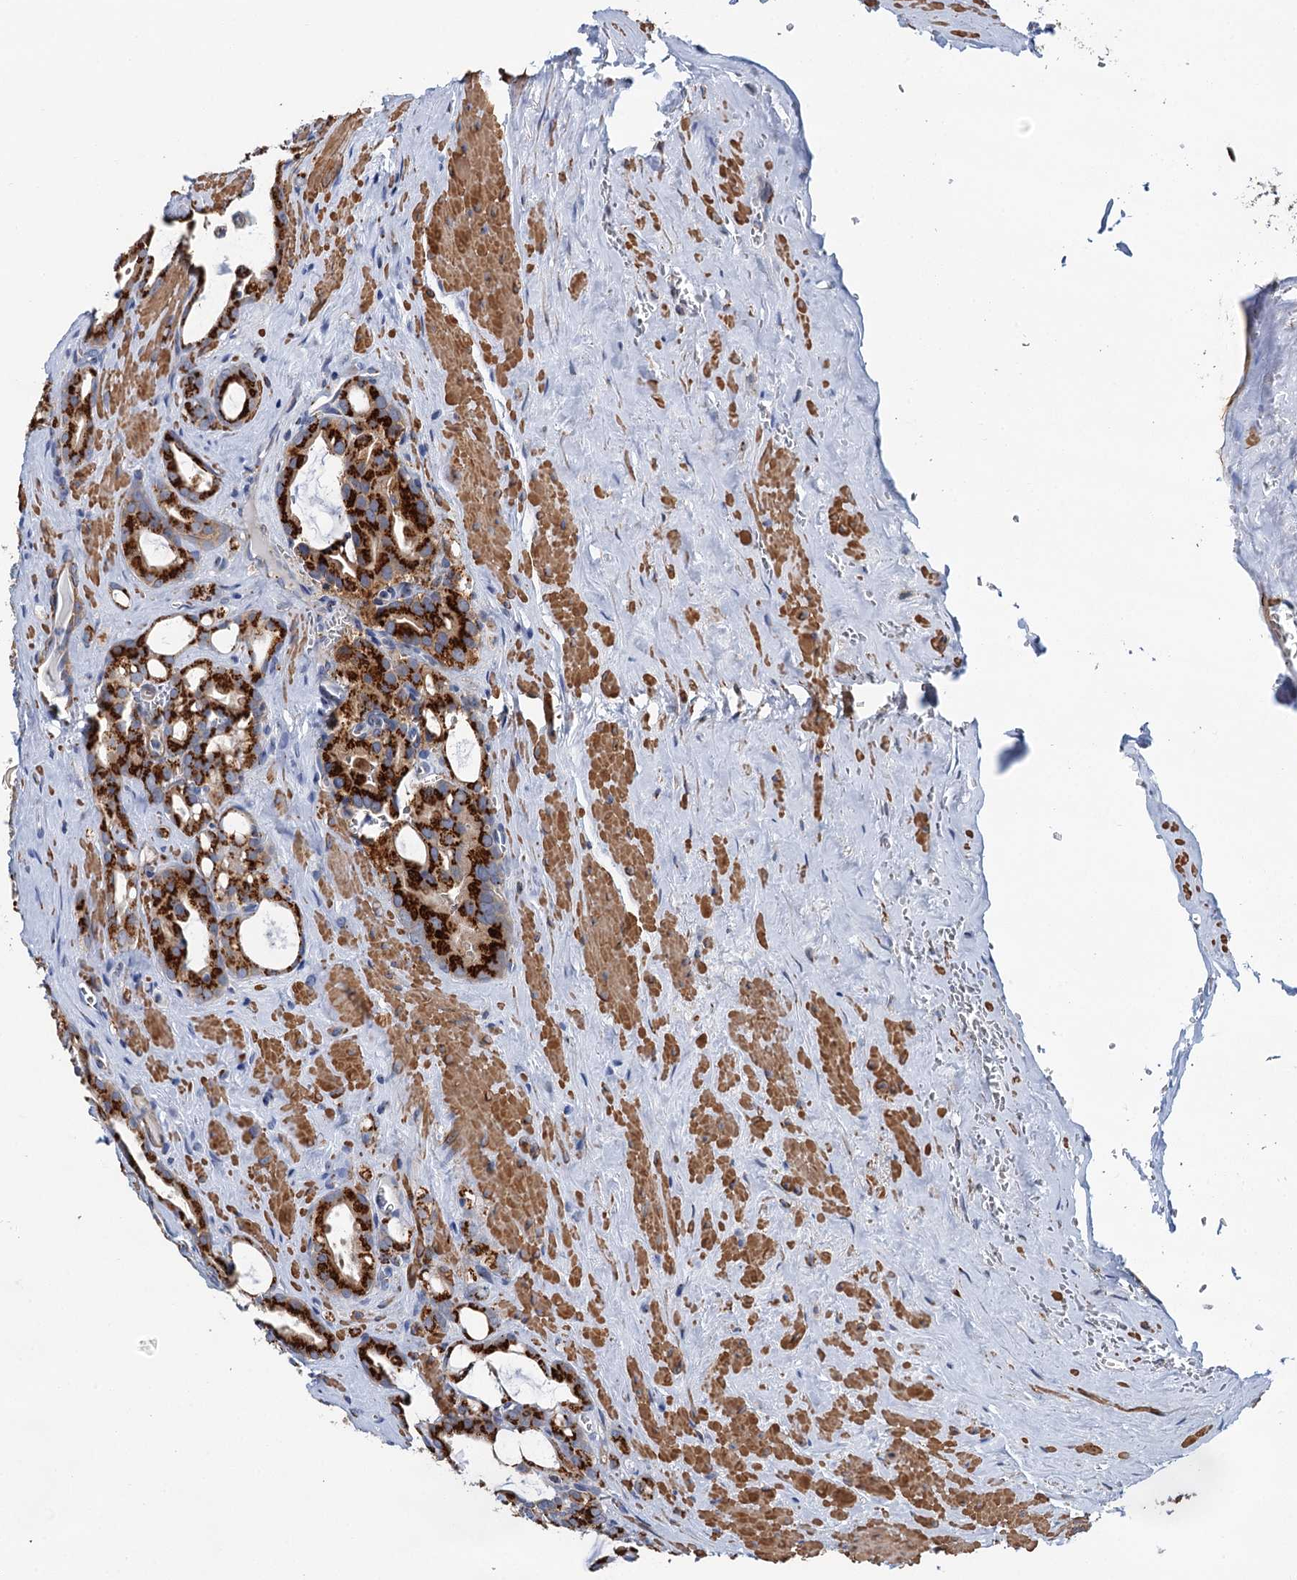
{"staining": {"intensity": "strong", "quantity": ">75%", "location": "cytoplasmic/membranous"}, "tissue": "prostate cancer", "cell_type": "Tumor cells", "image_type": "cancer", "snomed": [{"axis": "morphology", "description": "Adenocarcinoma, High grade"}, {"axis": "topography", "description": "Prostate"}], "caption": "Immunohistochemistry (IHC) of high-grade adenocarcinoma (prostate) displays high levels of strong cytoplasmic/membranous positivity in approximately >75% of tumor cells. (brown staining indicates protein expression, while blue staining denotes nuclei).", "gene": "BET1L", "patient": {"sex": "male", "age": 72}}